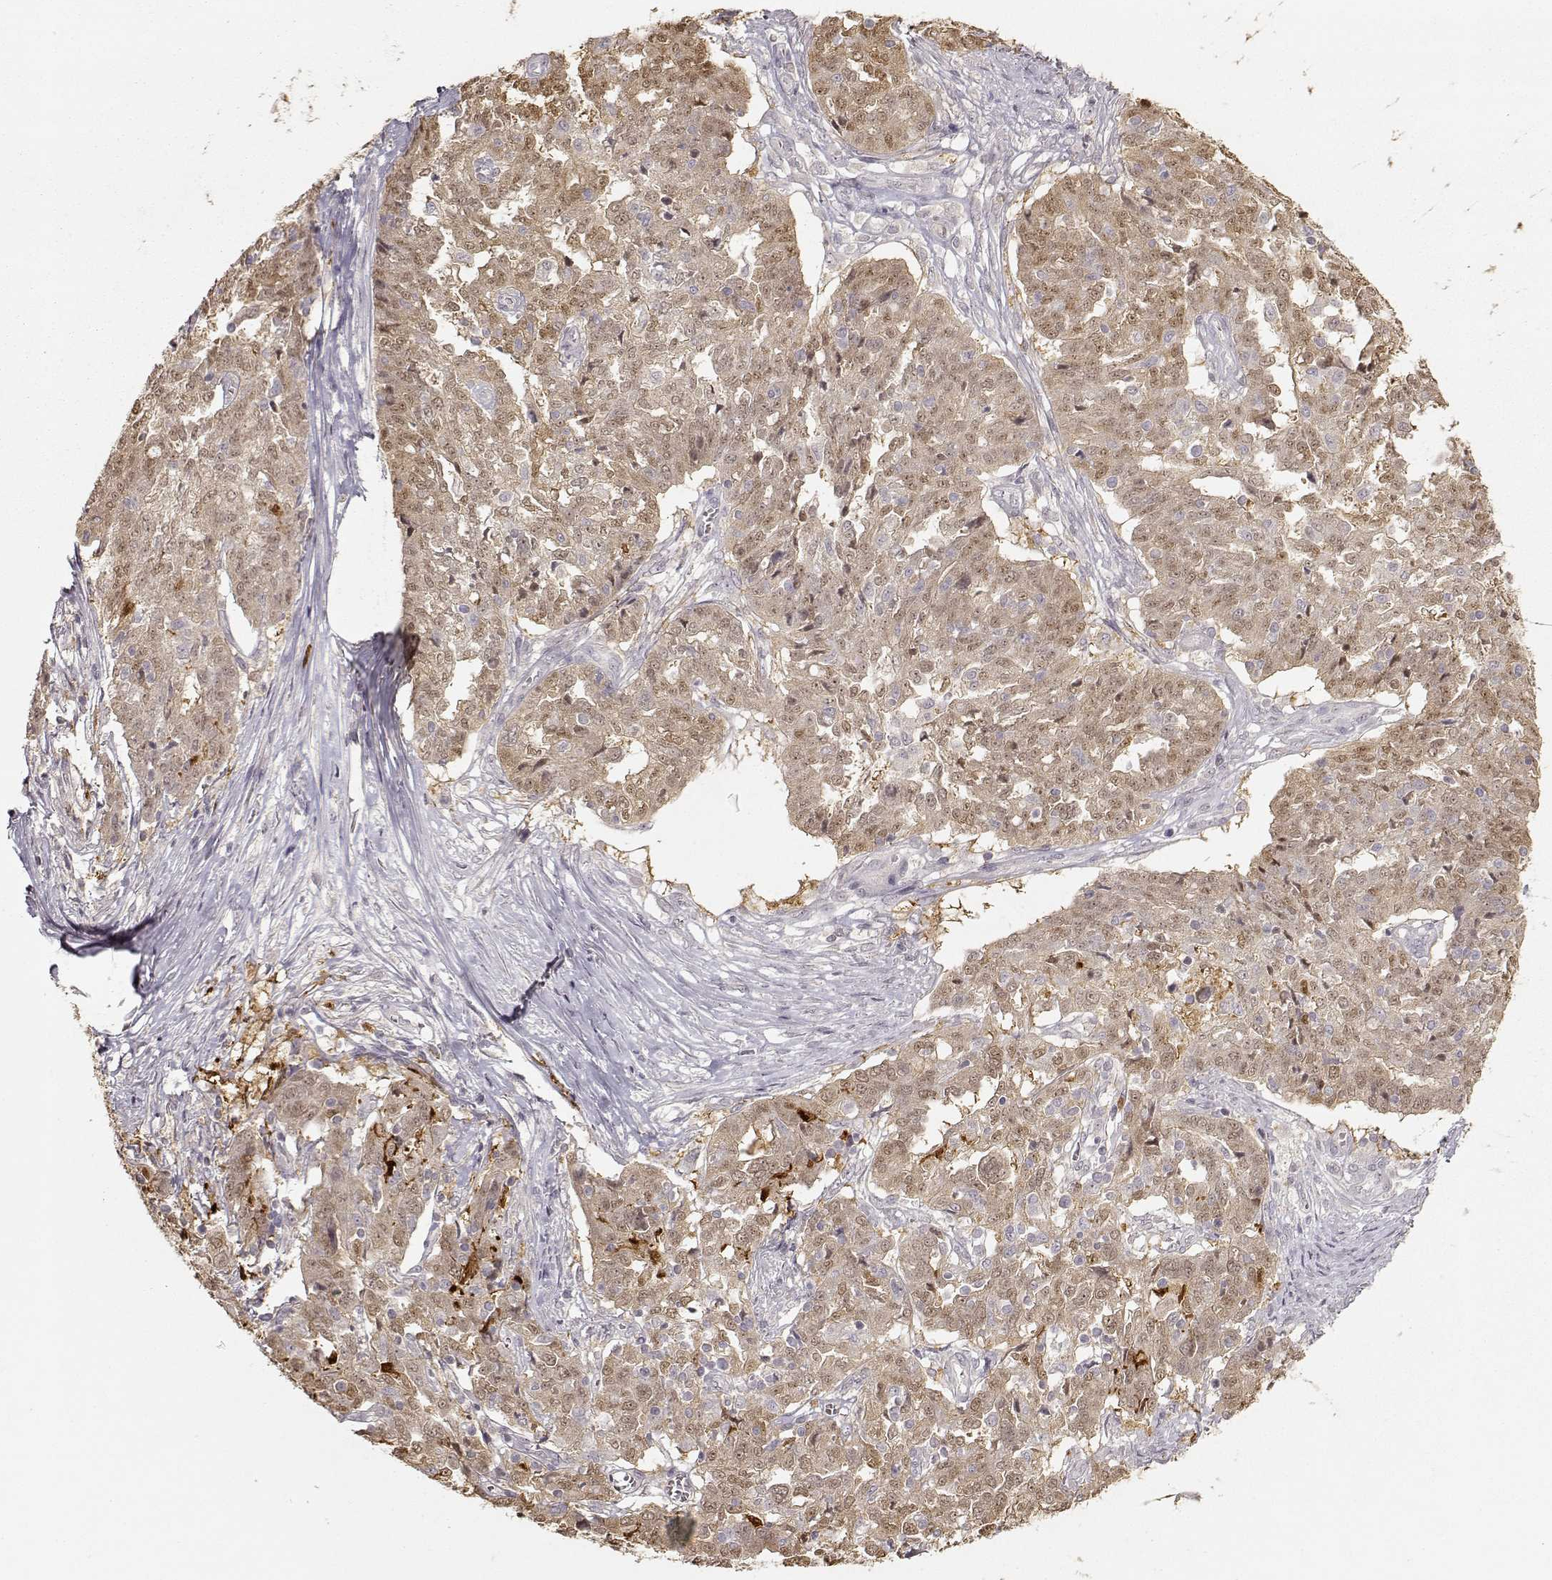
{"staining": {"intensity": "weak", "quantity": ">75%", "location": "cytoplasmic/membranous,nuclear"}, "tissue": "ovarian cancer", "cell_type": "Tumor cells", "image_type": "cancer", "snomed": [{"axis": "morphology", "description": "Cystadenocarcinoma, serous, NOS"}, {"axis": "topography", "description": "Ovary"}], "caption": "Protein staining displays weak cytoplasmic/membranous and nuclear staining in about >75% of tumor cells in ovarian cancer. (DAB IHC, brown staining for protein, blue staining for nuclei).", "gene": "S100B", "patient": {"sex": "female", "age": 67}}